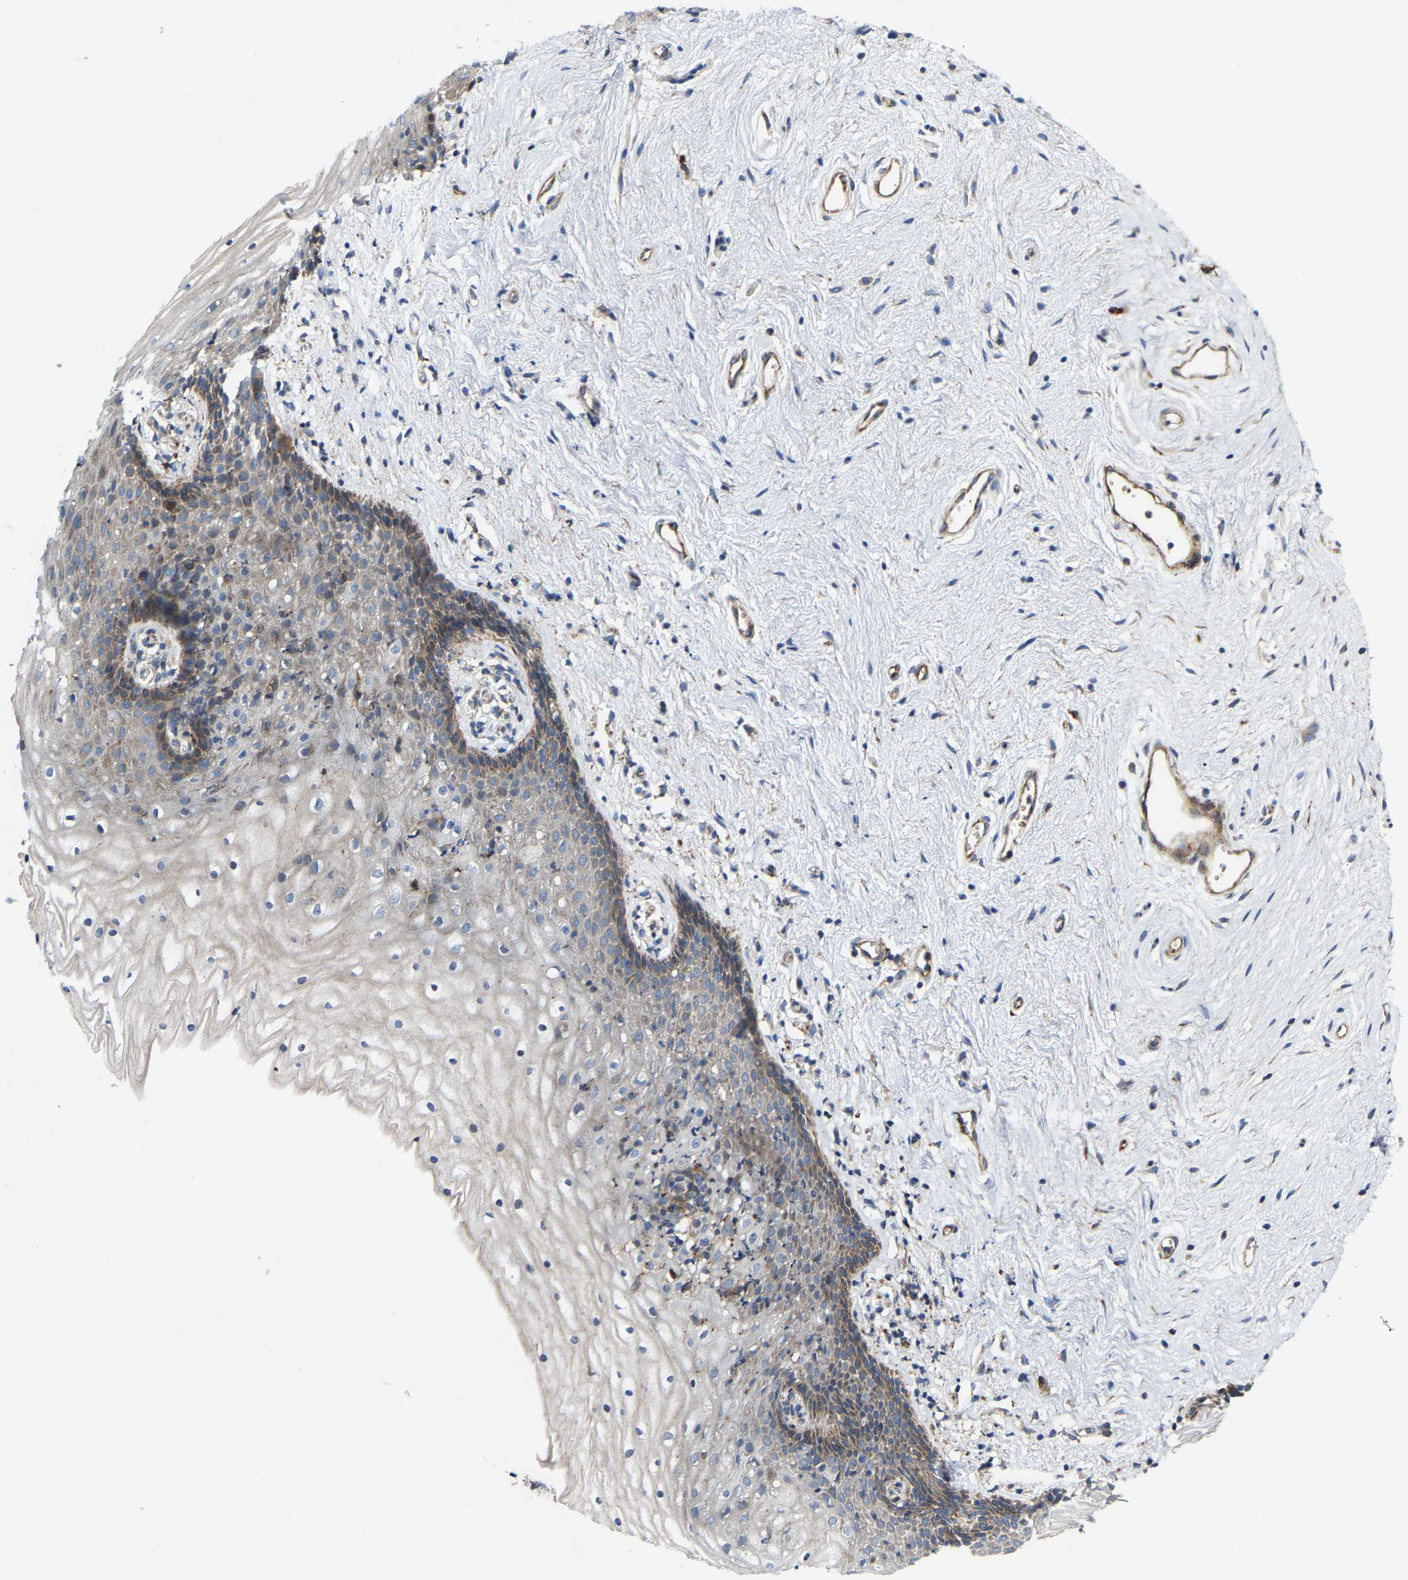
{"staining": {"intensity": "moderate", "quantity": "<25%", "location": "cytoplasmic/membranous"}, "tissue": "vagina", "cell_type": "Squamous epithelial cells", "image_type": "normal", "snomed": [{"axis": "morphology", "description": "Normal tissue, NOS"}, {"axis": "topography", "description": "Vagina"}], "caption": "Immunohistochemical staining of unremarkable vagina reveals moderate cytoplasmic/membranous protein expression in approximately <25% of squamous epithelial cells. The protein is stained brown, and the nuclei are stained in blue (DAB IHC with brightfield microscopy, high magnification).", "gene": "TOR1B", "patient": {"sex": "female", "age": 44}}